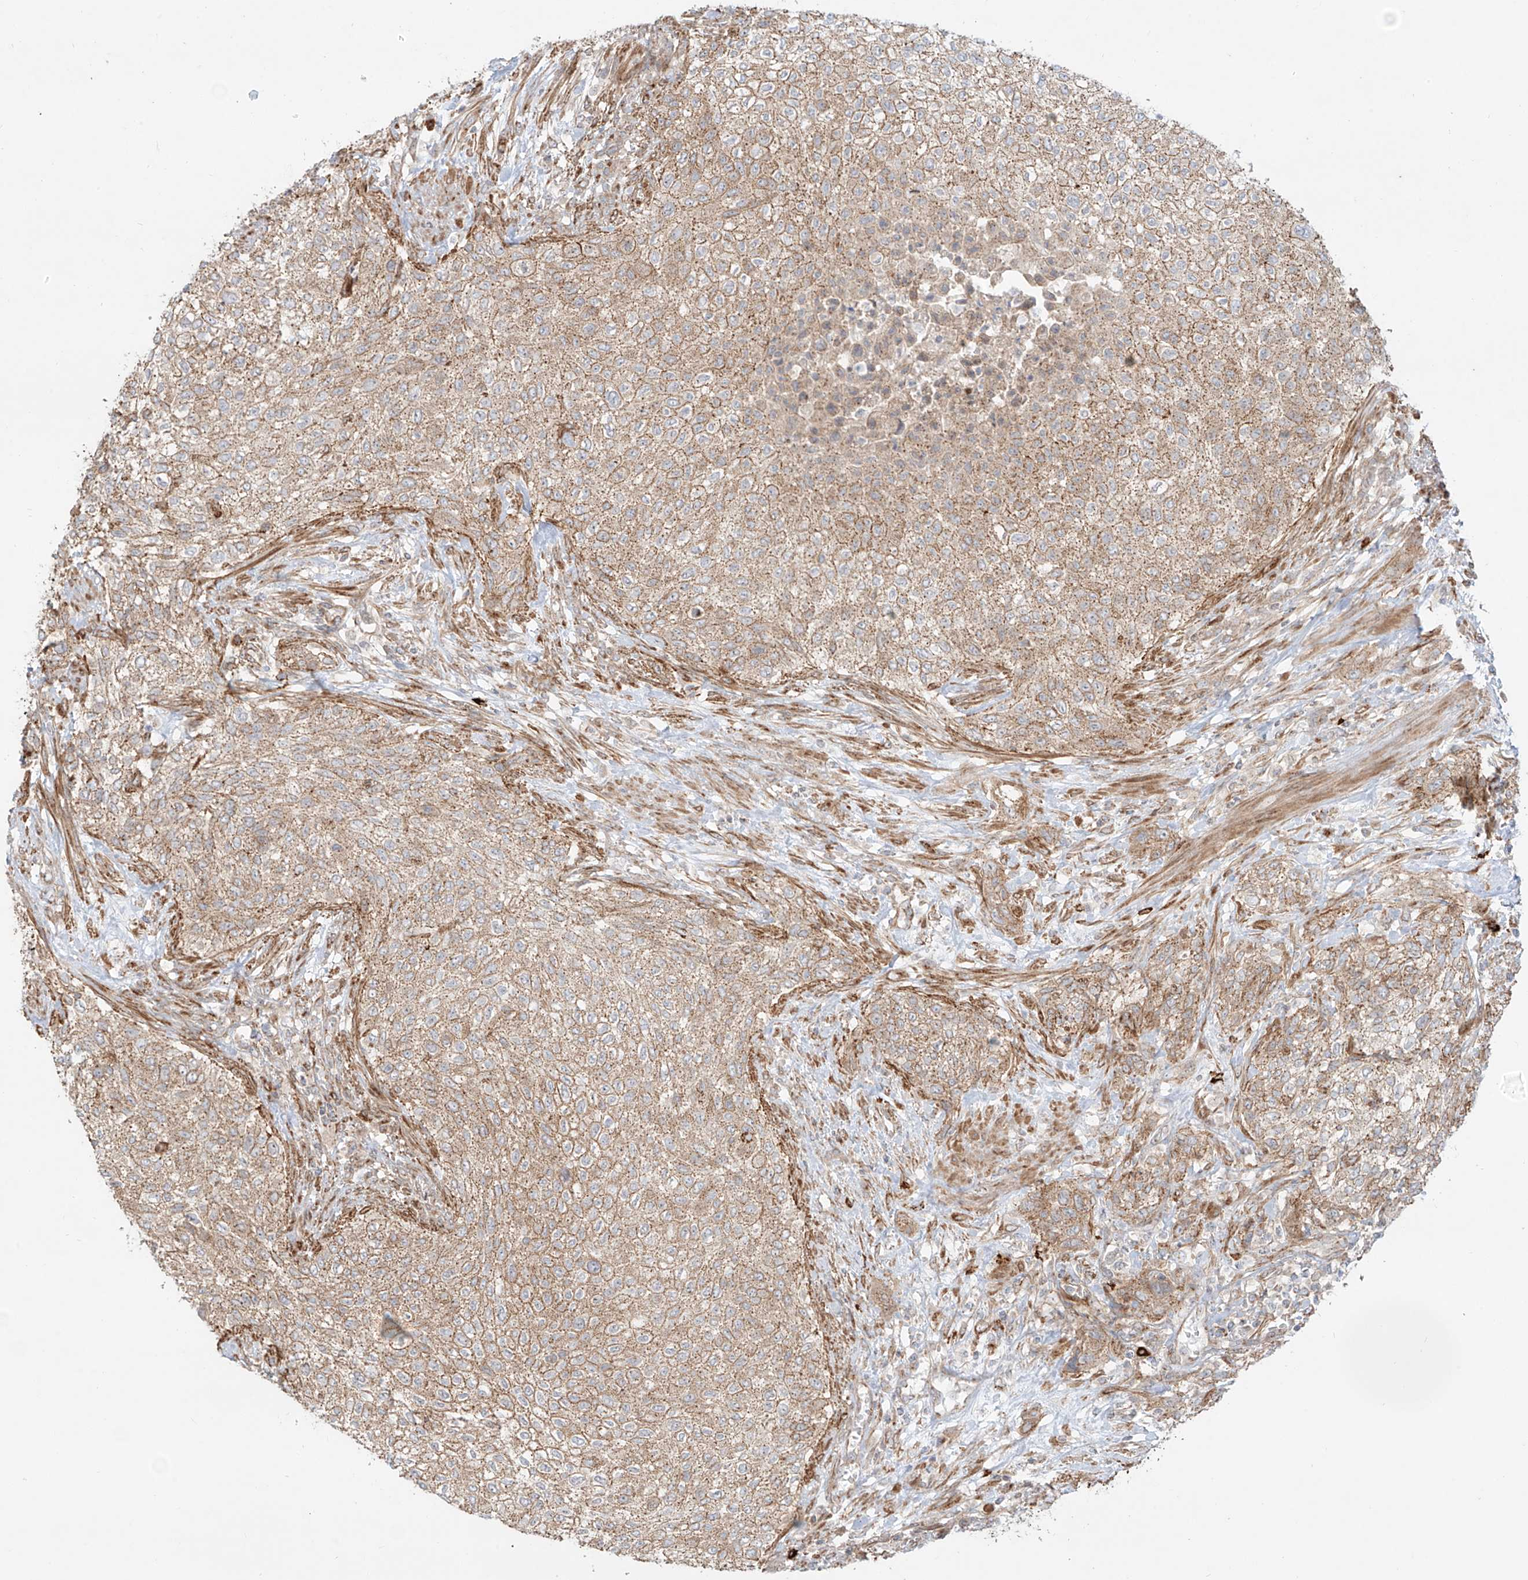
{"staining": {"intensity": "moderate", "quantity": ">75%", "location": "cytoplasmic/membranous"}, "tissue": "urothelial cancer", "cell_type": "Tumor cells", "image_type": "cancer", "snomed": [{"axis": "morphology", "description": "Urothelial carcinoma, High grade"}, {"axis": "topography", "description": "Urinary bladder"}], "caption": "Immunohistochemical staining of human urothelial carcinoma (high-grade) demonstrates medium levels of moderate cytoplasmic/membranous staining in approximately >75% of tumor cells.", "gene": "ZNF287", "patient": {"sex": "male", "age": 35}}